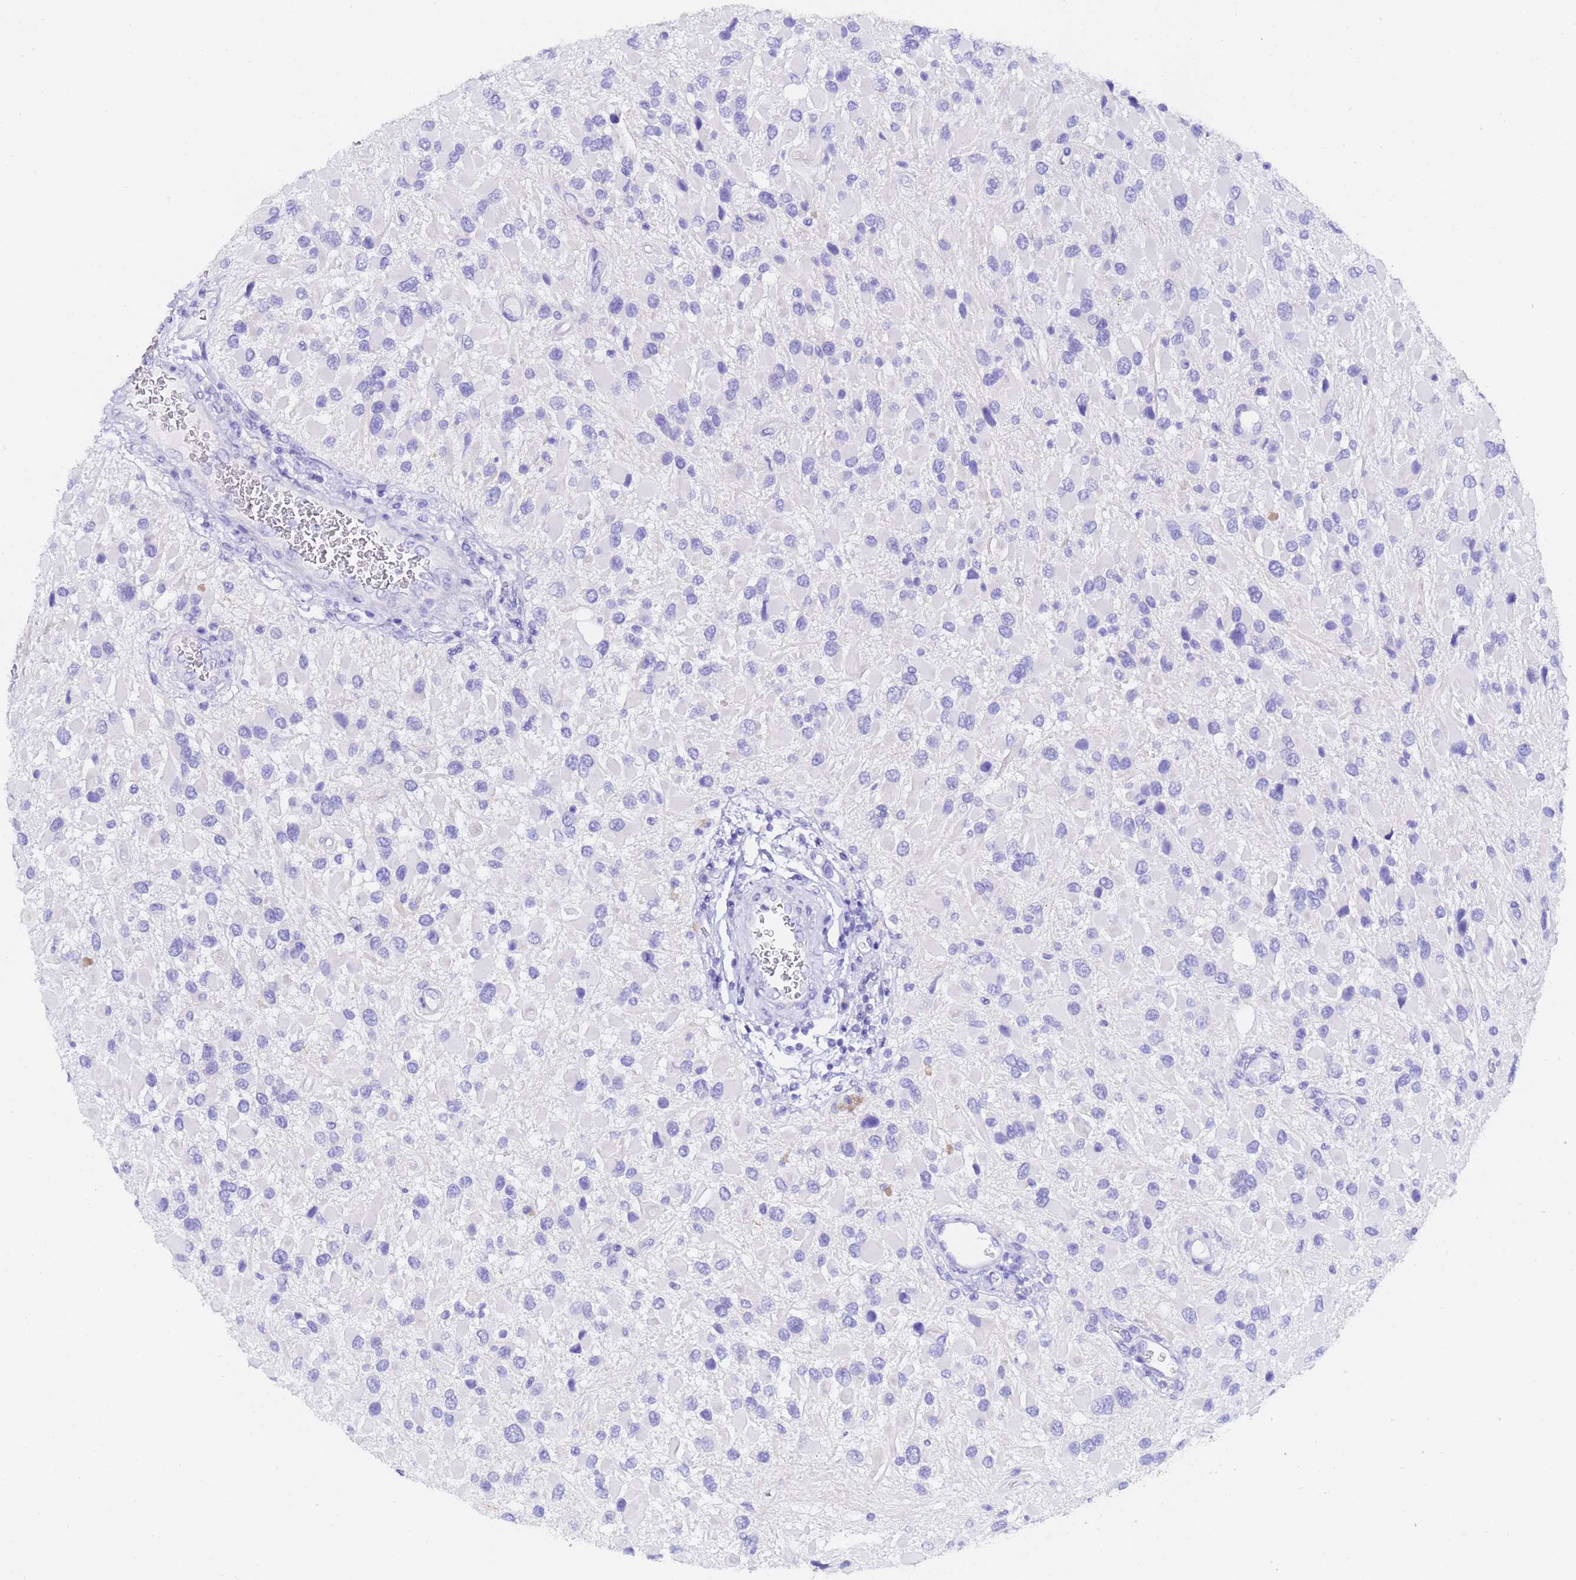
{"staining": {"intensity": "negative", "quantity": "none", "location": "none"}, "tissue": "glioma", "cell_type": "Tumor cells", "image_type": "cancer", "snomed": [{"axis": "morphology", "description": "Glioma, malignant, High grade"}, {"axis": "topography", "description": "Brain"}], "caption": "Immunohistochemistry (IHC) photomicrograph of neoplastic tissue: human glioma stained with DAB shows no significant protein staining in tumor cells.", "gene": "GABRA1", "patient": {"sex": "male", "age": 53}}